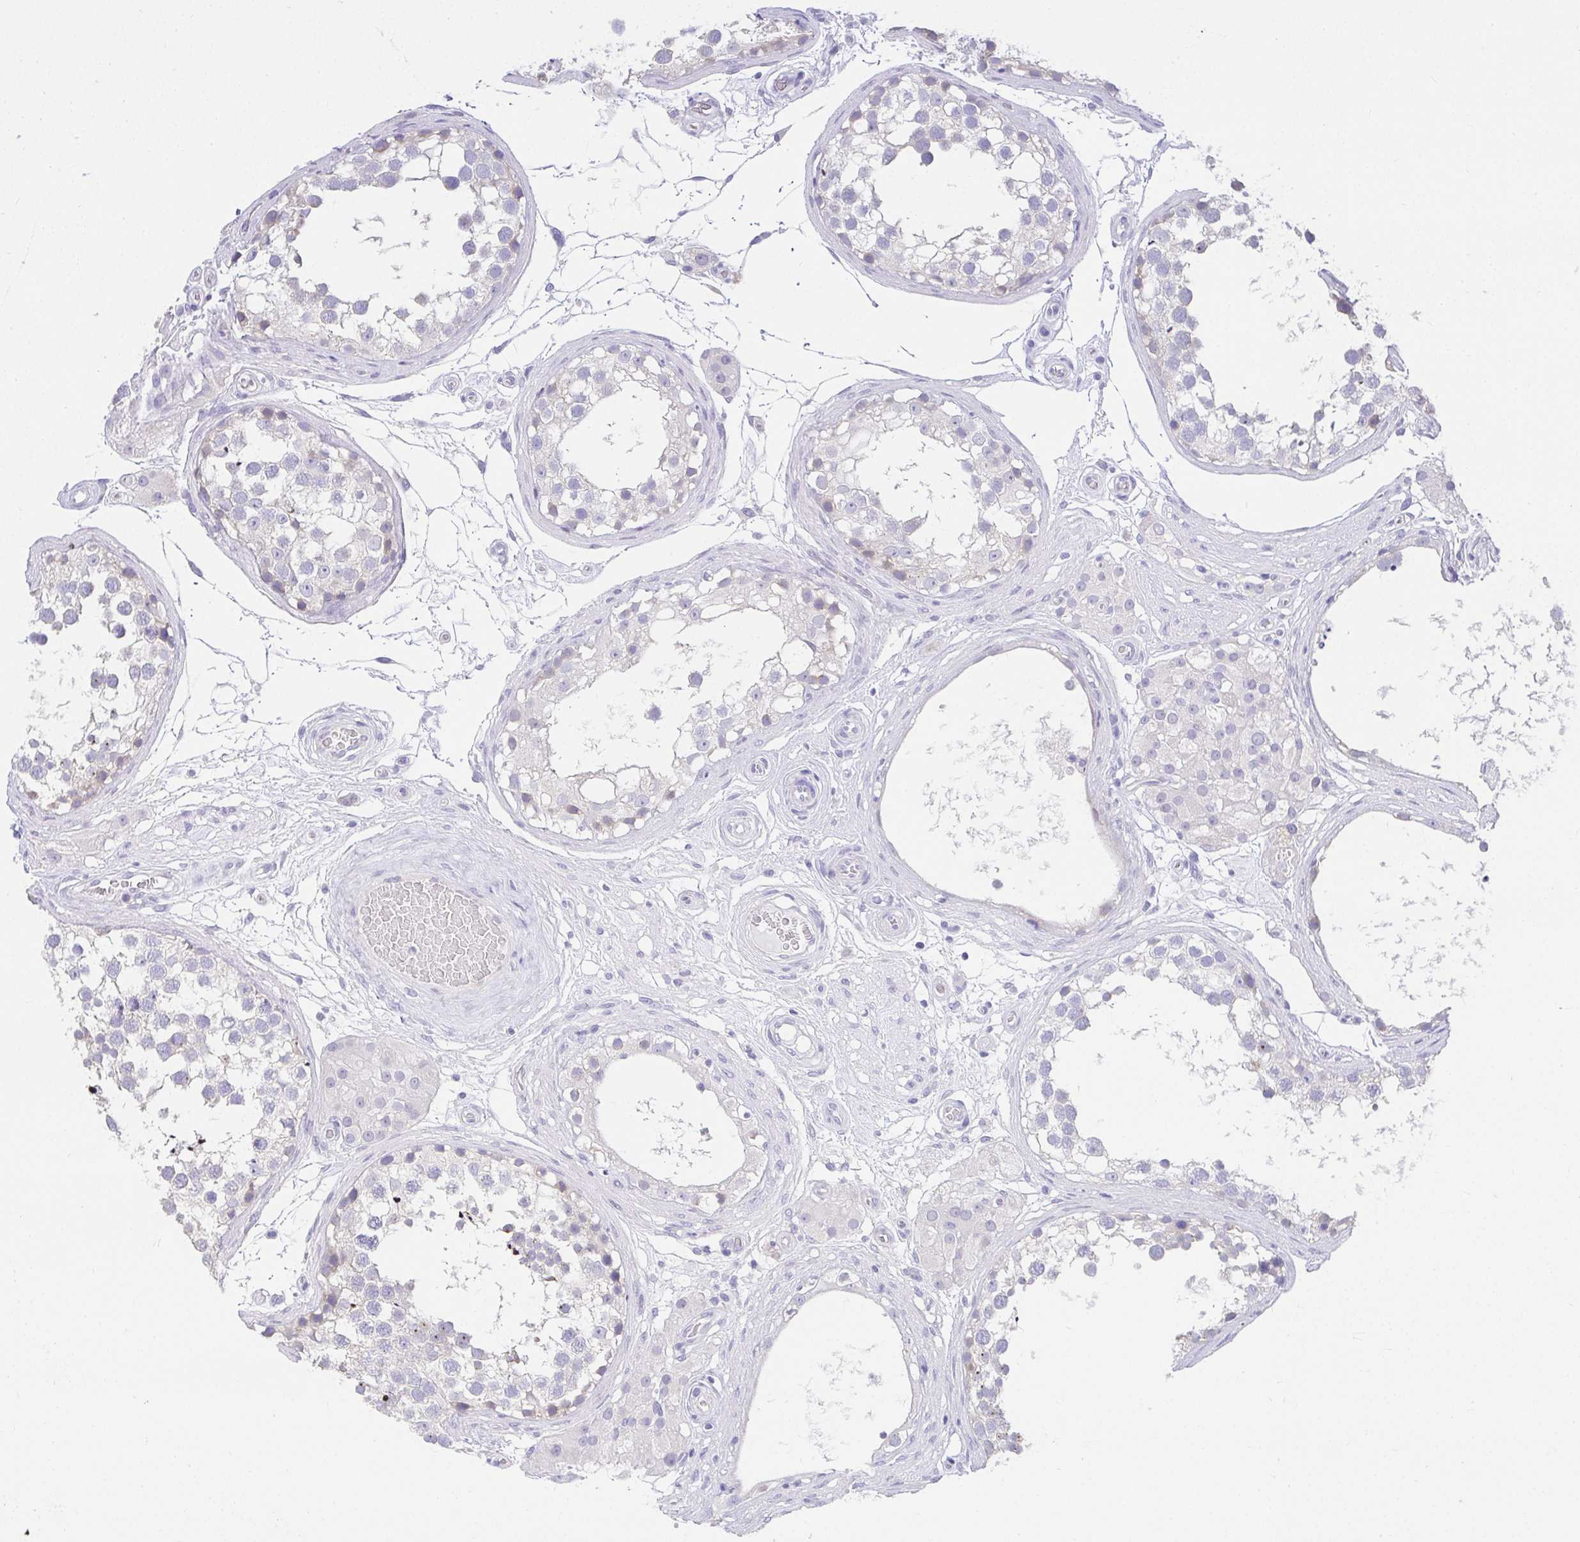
{"staining": {"intensity": "moderate", "quantity": "<25%", "location": "cytoplasmic/membranous"}, "tissue": "testis", "cell_type": "Cells in seminiferous ducts", "image_type": "normal", "snomed": [{"axis": "morphology", "description": "Normal tissue, NOS"}, {"axis": "morphology", "description": "Seminoma, NOS"}, {"axis": "topography", "description": "Testis"}], "caption": "About <25% of cells in seminiferous ducts in benign human testis demonstrate moderate cytoplasmic/membranous protein expression as visualized by brown immunohistochemical staining.", "gene": "VGLL1", "patient": {"sex": "male", "age": 65}}